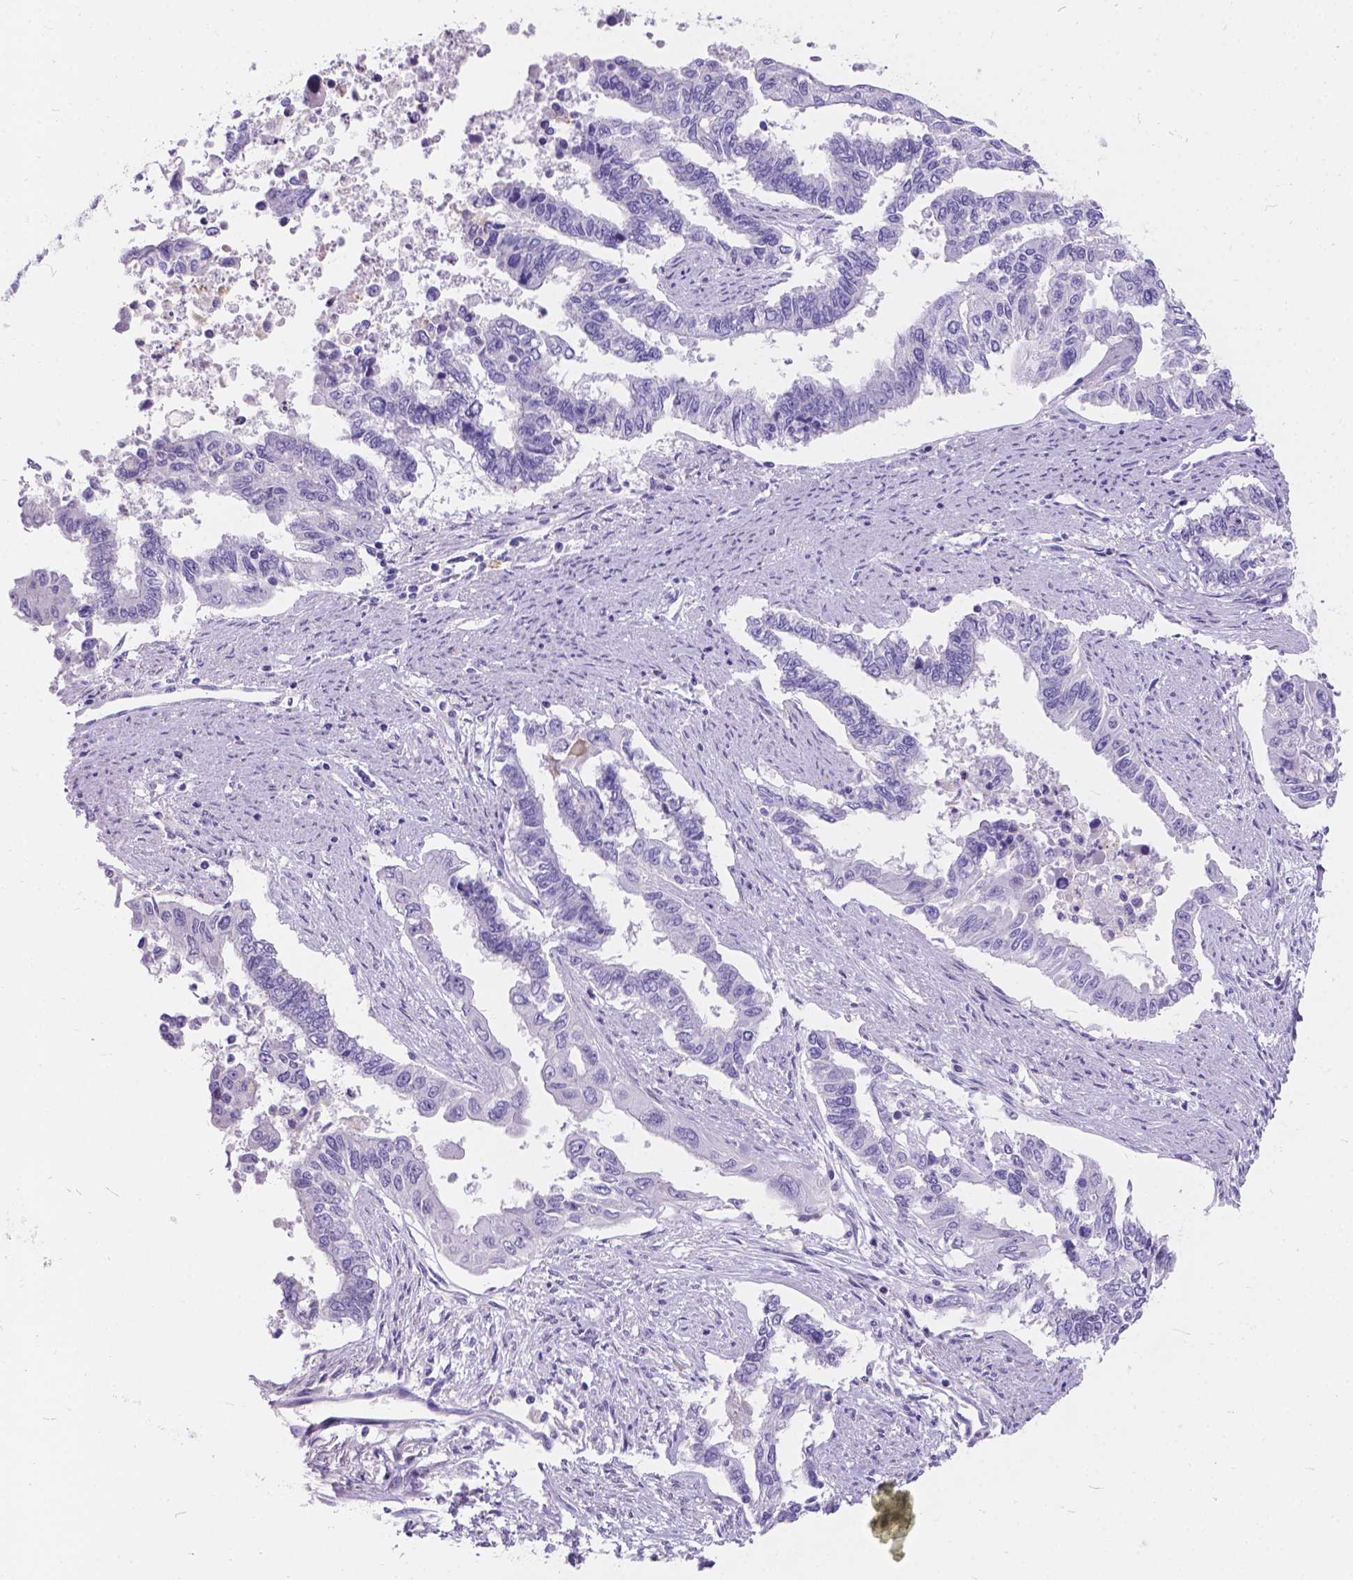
{"staining": {"intensity": "negative", "quantity": "none", "location": "none"}, "tissue": "endometrial cancer", "cell_type": "Tumor cells", "image_type": "cancer", "snomed": [{"axis": "morphology", "description": "Adenocarcinoma, NOS"}, {"axis": "topography", "description": "Uterus"}], "caption": "An immunohistochemistry (IHC) image of endometrial cancer (adenocarcinoma) is shown. There is no staining in tumor cells of endometrial cancer (adenocarcinoma).", "gene": "GNRHR", "patient": {"sex": "female", "age": 59}}